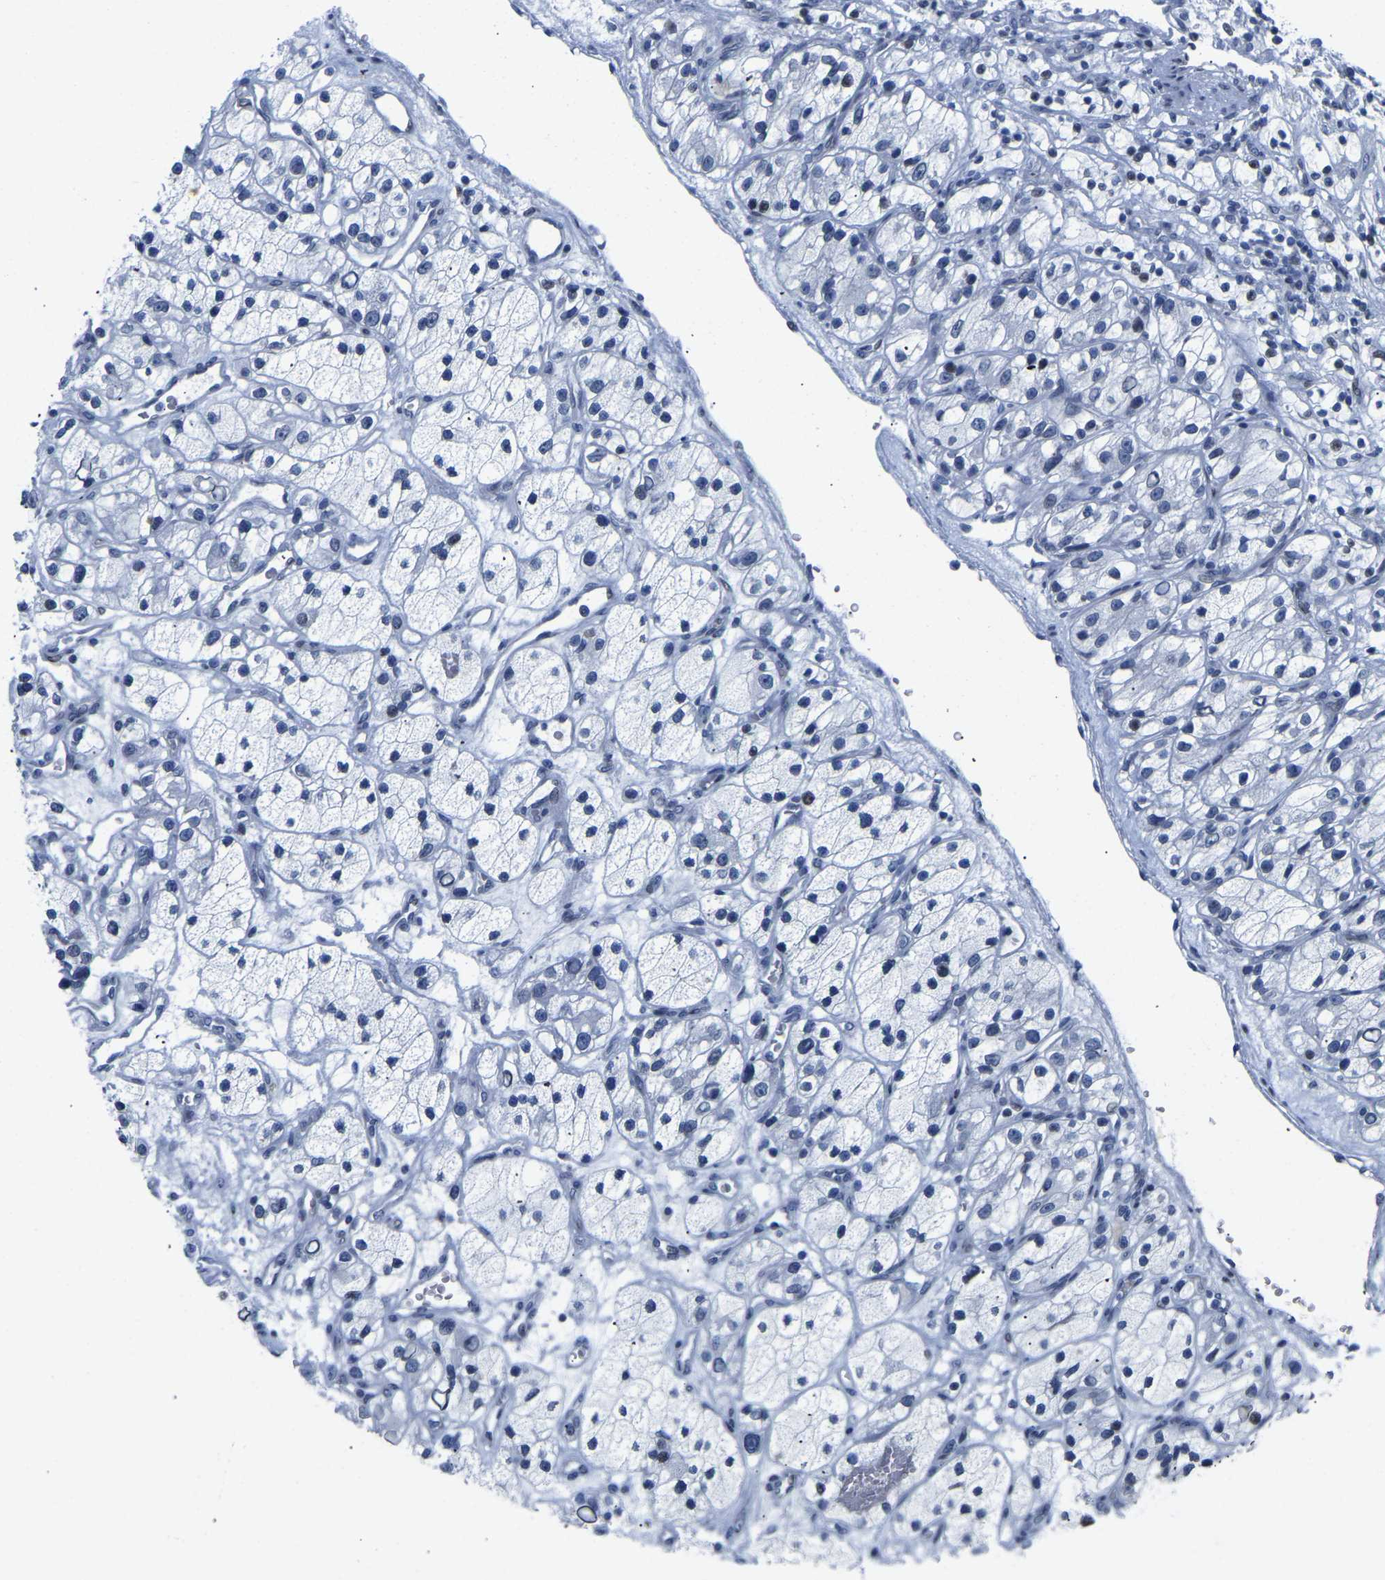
{"staining": {"intensity": "negative", "quantity": "none", "location": "none"}, "tissue": "renal cancer", "cell_type": "Tumor cells", "image_type": "cancer", "snomed": [{"axis": "morphology", "description": "Adenocarcinoma, NOS"}, {"axis": "topography", "description": "Kidney"}], "caption": "A photomicrograph of human renal cancer (adenocarcinoma) is negative for staining in tumor cells.", "gene": "UPK3A", "patient": {"sex": "female", "age": 57}}